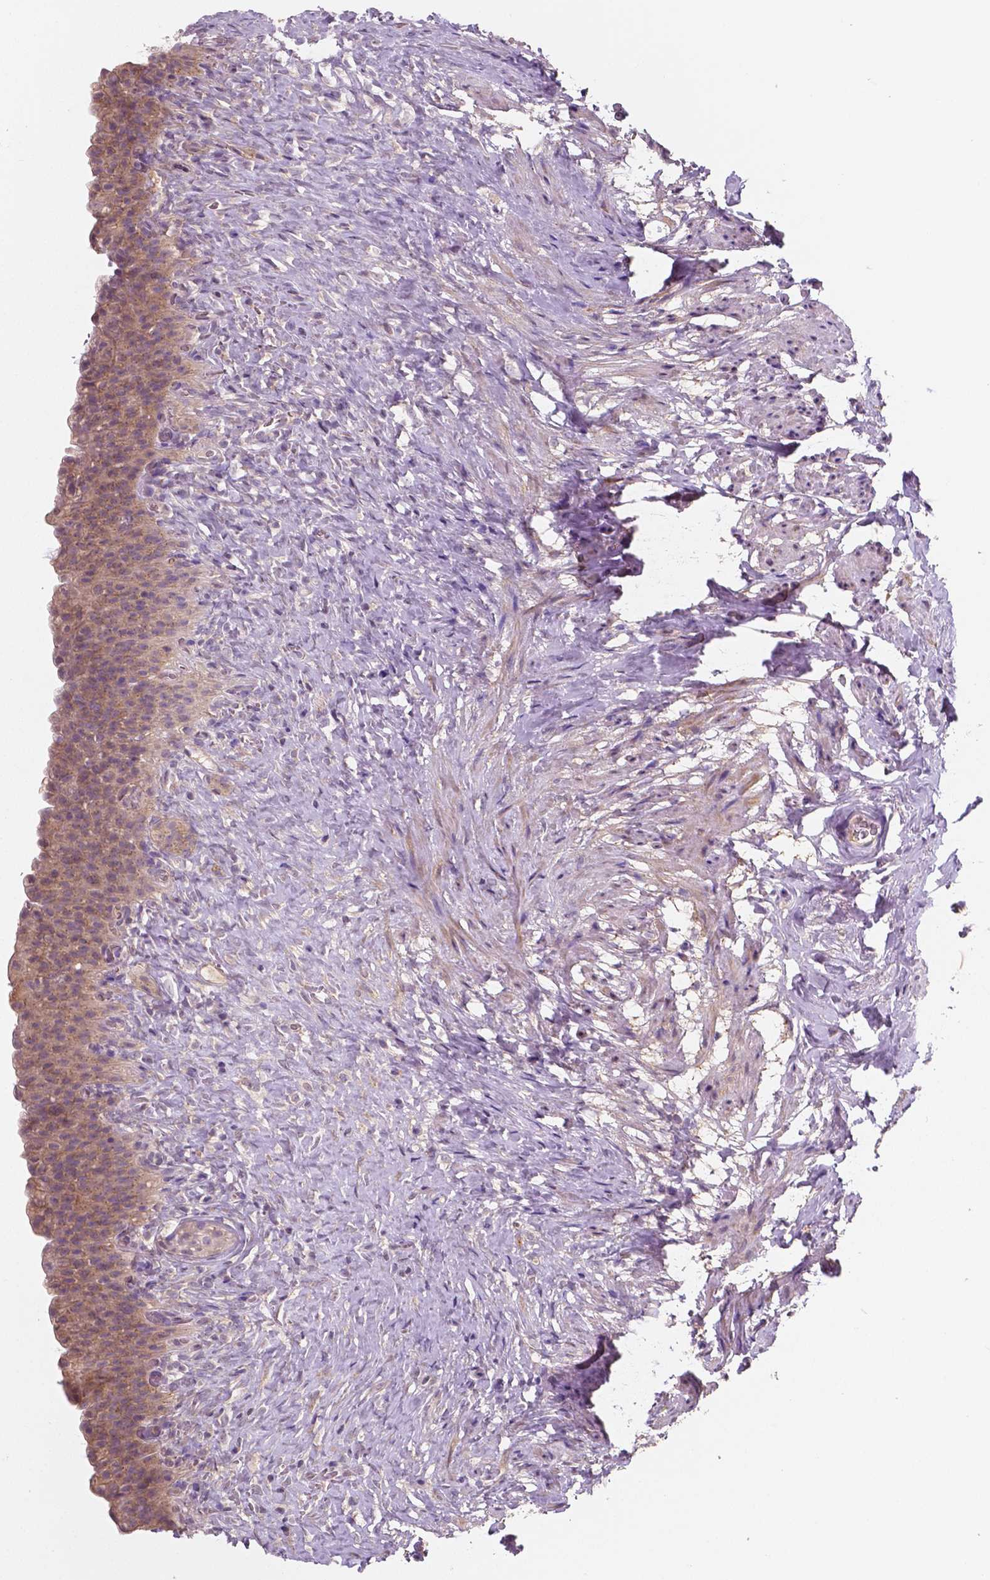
{"staining": {"intensity": "weak", "quantity": "25%-75%", "location": "cytoplasmic/membranous"}, "tissue": "urinary bladder", "cell_type": "Urothelial cells", "image_type": "normal", "snomed": [{"axis": "morphology", "description": "Normal tissue, NOS"}, {"axis": "topography", "description": "Urinary bladder"}, {"axis": "topography", "description": "Prostate"}], "caption": "Urinary bladder stained with a brown dye shows weak cytoplasmic/membranous positive expression in approximately 25%-75% of urothelial cells.", "gene": "LSM14B", "patient": {"sex": "male", "age": 76}}